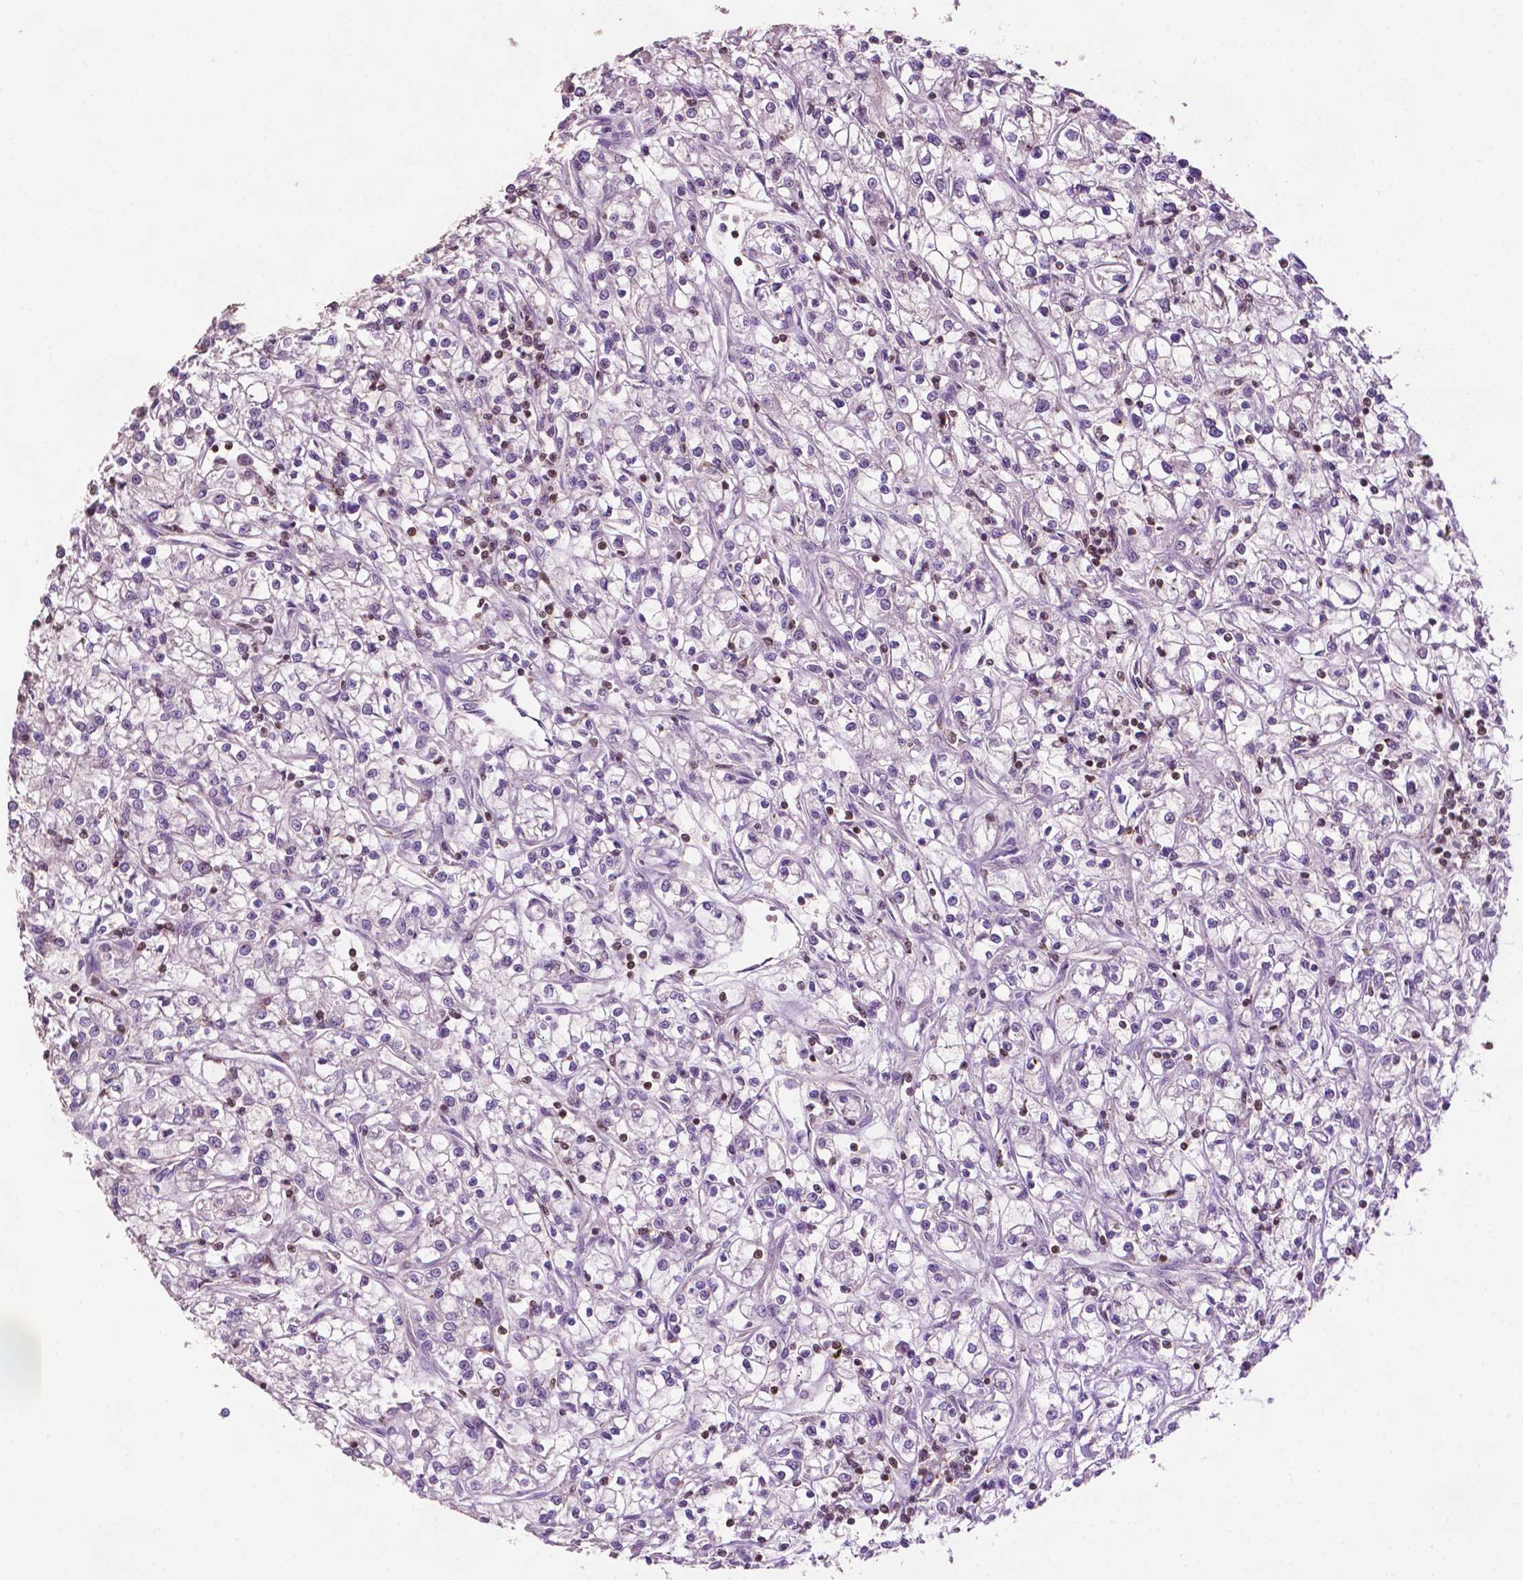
{"staining": {"intensity": "negative", "quantity": "none", "location": "none"}, "tissue": "renal cancer", "cell_type": "Tumor cells", "image_type": "cancer", "snomed": [{"axis": "morphology", "description": "Adenocarcinoma, NOS"}, {"axis": "topography", "description": "Kidney"}], "caption": "This image is of renal cancer (adenocarcinoma) stained with immunohistochemistry to label a protein in brown with the nuclei are counter-stained blue. There is no positivity in tumor cells.", "gene": "TBC1D10C", "patient": {"sex": "female", "age": 59}}